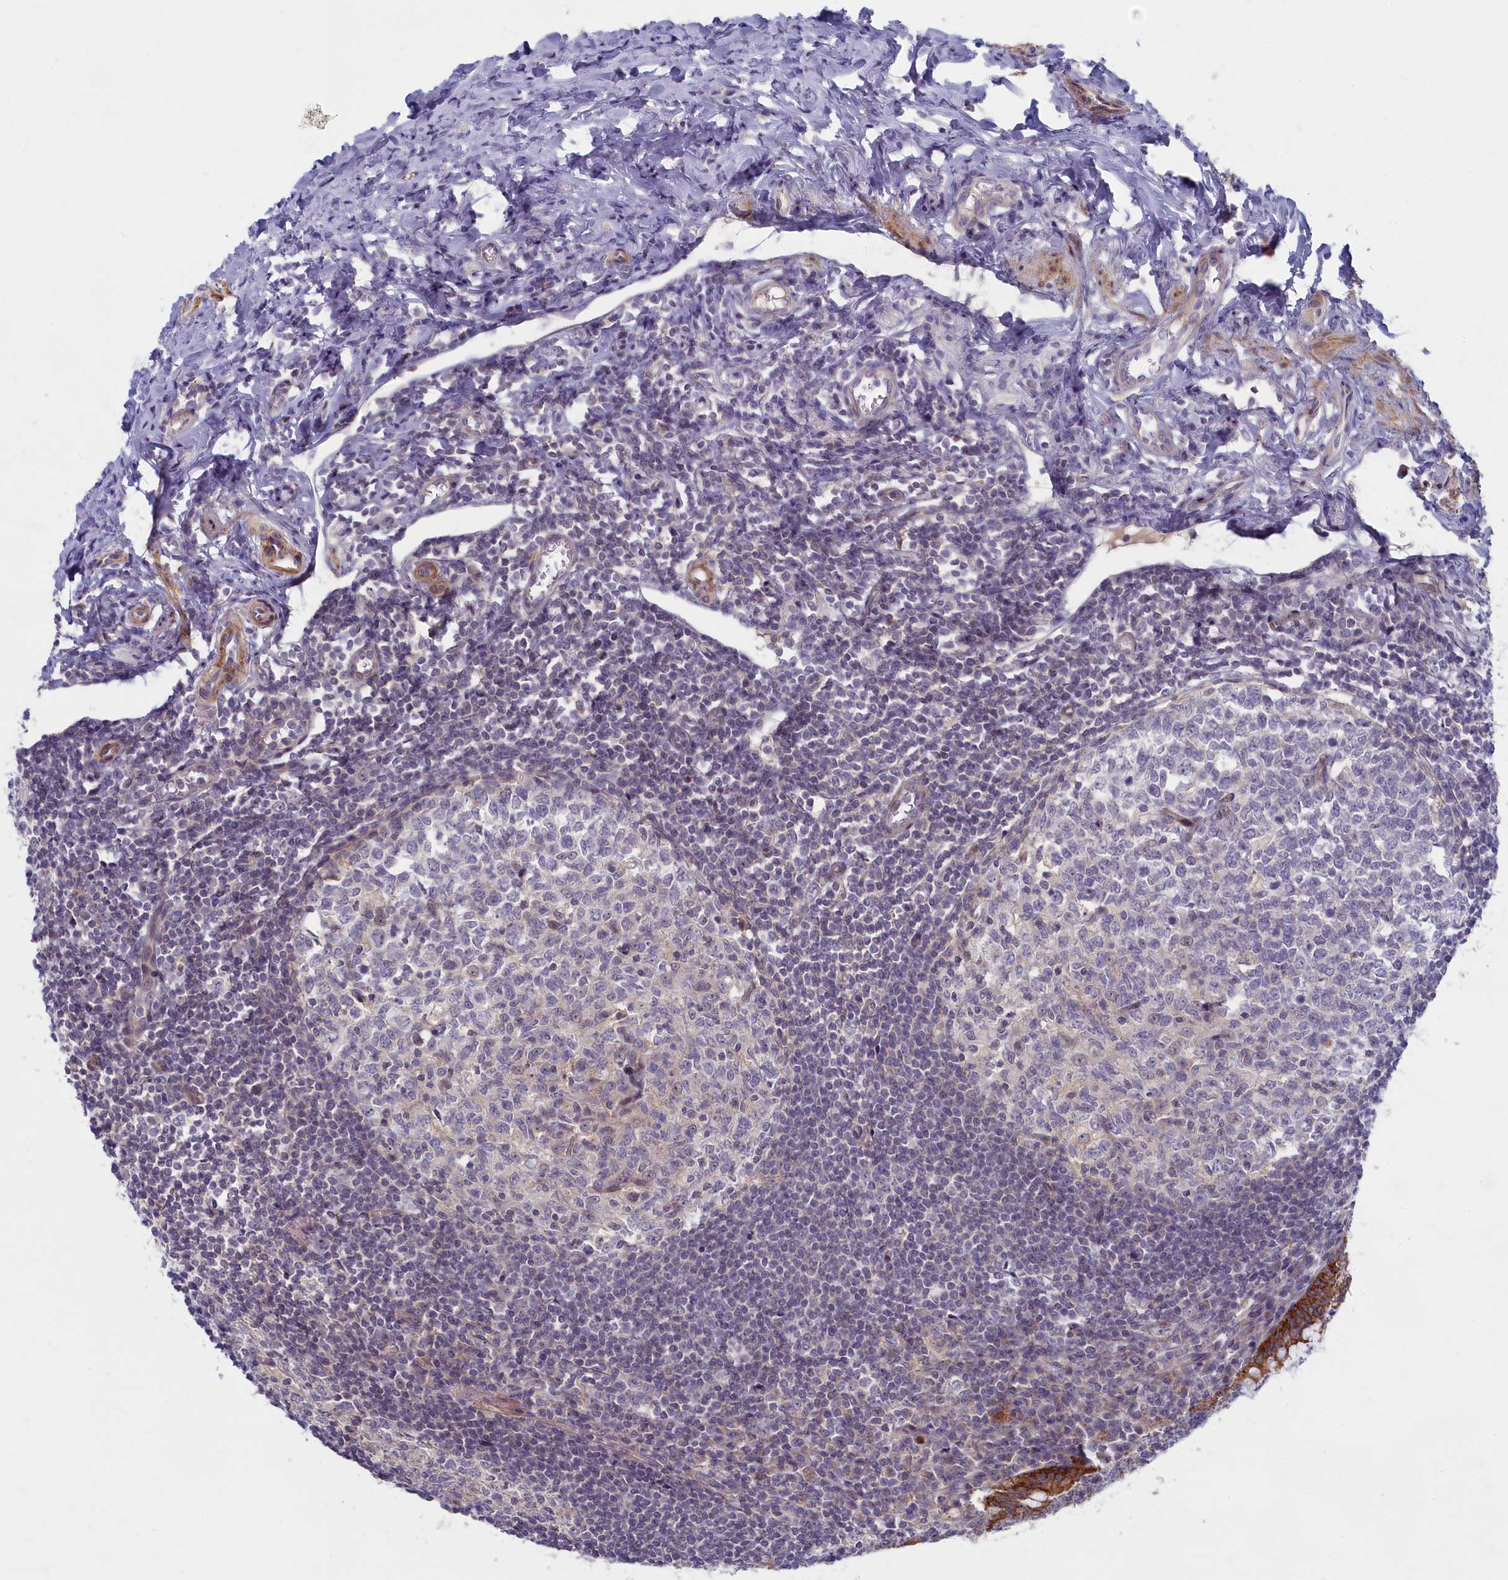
{"staining": {"intensity": "strong", "quantity": ">75%", "location": "cytoplasmic/membranous"}, "tissue": "appendix", "cell_type": "Glandular cells", "image_type": "normal", "snomed": [{"axis": "morphology", "description": "Normal tissue, NOS"}, {"axis": "topography", "description": "Appendix"}], "caption": "DAB (3,3'-diaminobenzidine) immunohistochemical staining of benign appendix demonstrates strong cytoplasmic/membranous protein positivity in about >75% of glandular cells. Nuclei are stained in blue.", "gene": "TRPM4", "patient": {"sex": "female", "age": 33}}